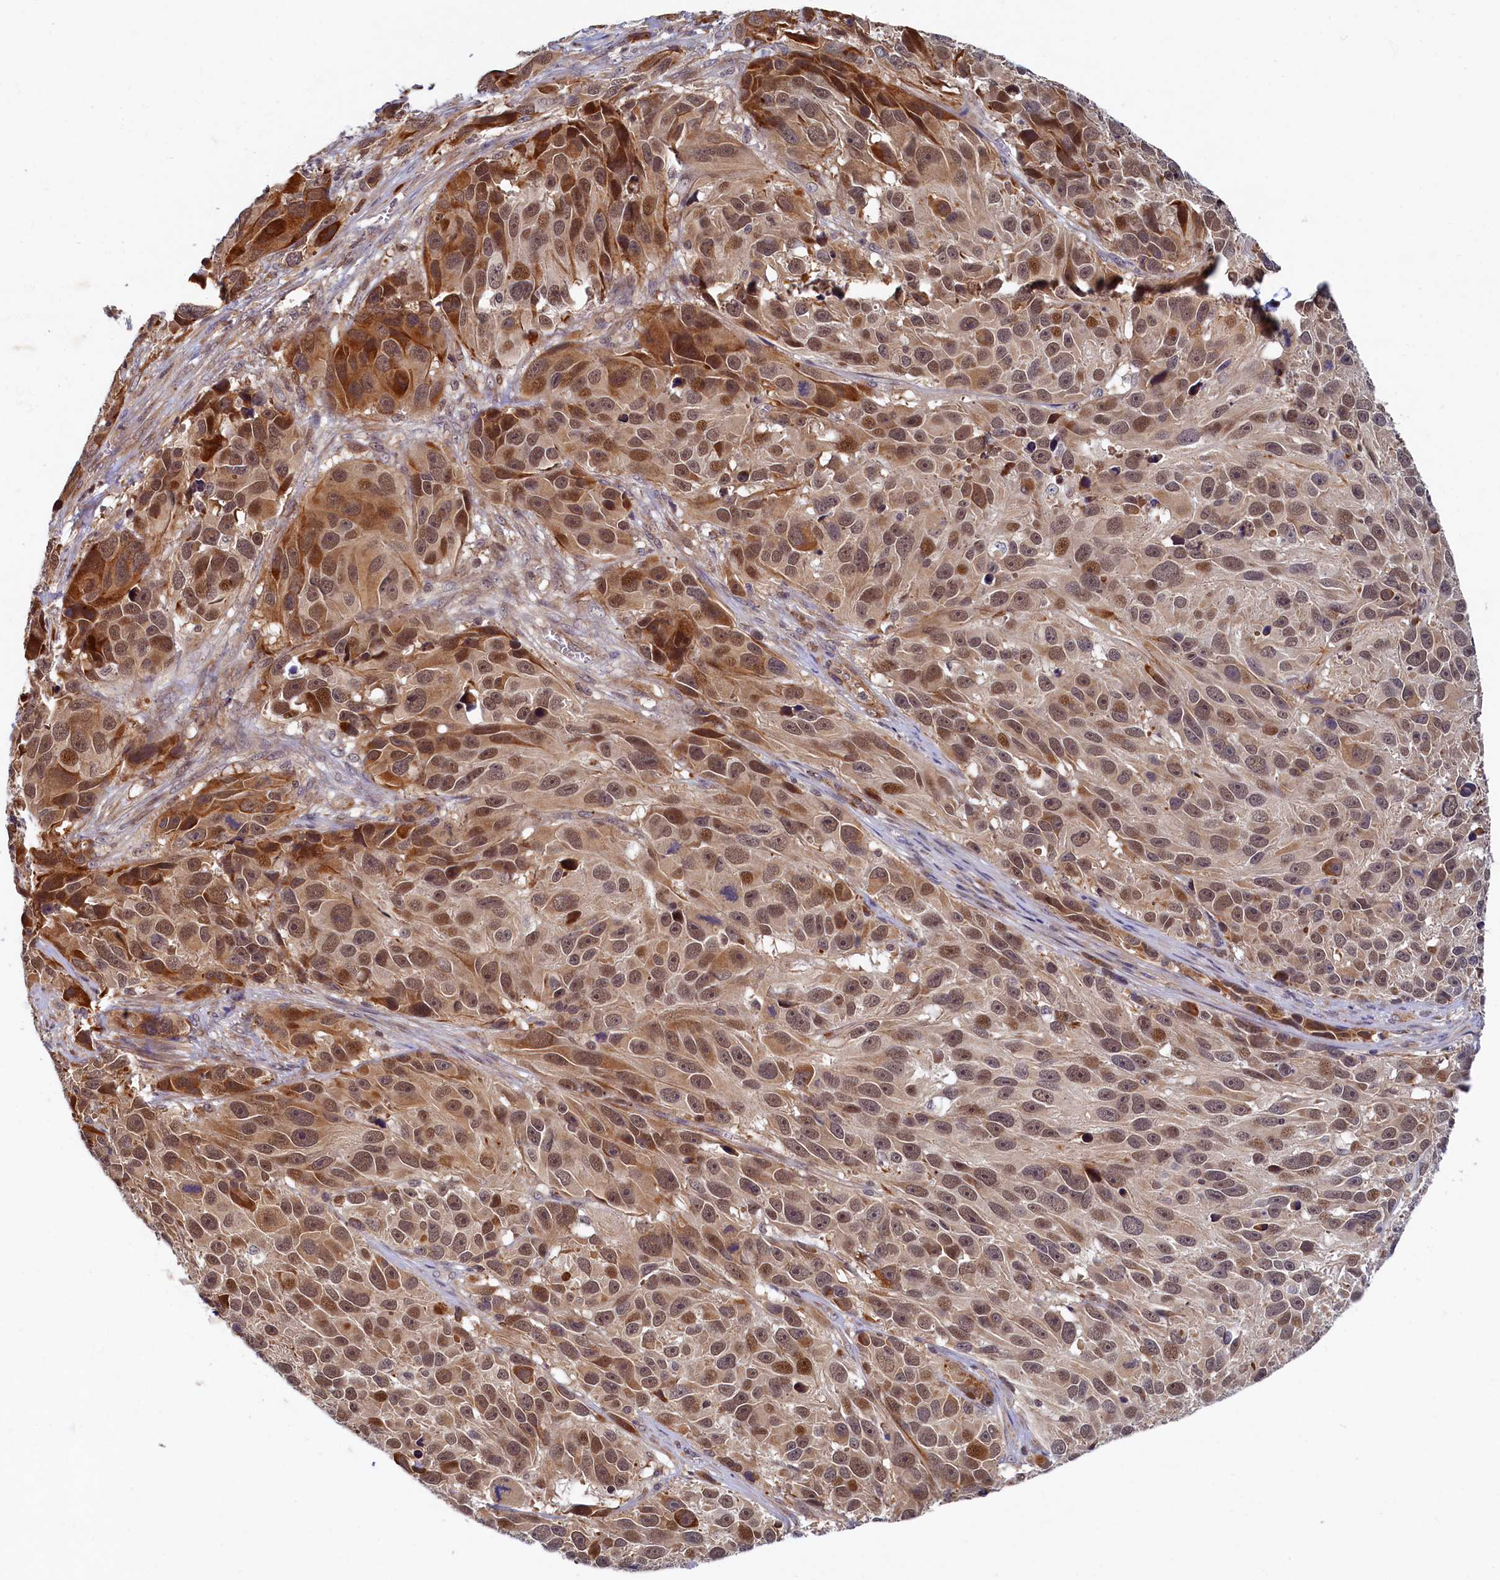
{"staining": {"intensity": "moderate", "quantity": ">75%", "location": "cytoplasmic/membranous,nuclear"}, "tissue": "melanoma", "cell_type": "Tumor cells", "image_type": "cancer", "snomed": [{"axis": "morphology", "description": "Malignant melanoma, NOS"}, {"axis": "topography", "description": "Skin"}], "caption": "Melanoma stained with DAB (3,3'-diaminobenzidine) IHC demonstrates medium levels of moderate cytoplasmic/membranous and nuclear positivity in about >75% of tumor cells. (IHC, brightfield microscopy, high magnification).", "gene": "SLC16A14", "patient": {"sex": "male", "age": 84}}